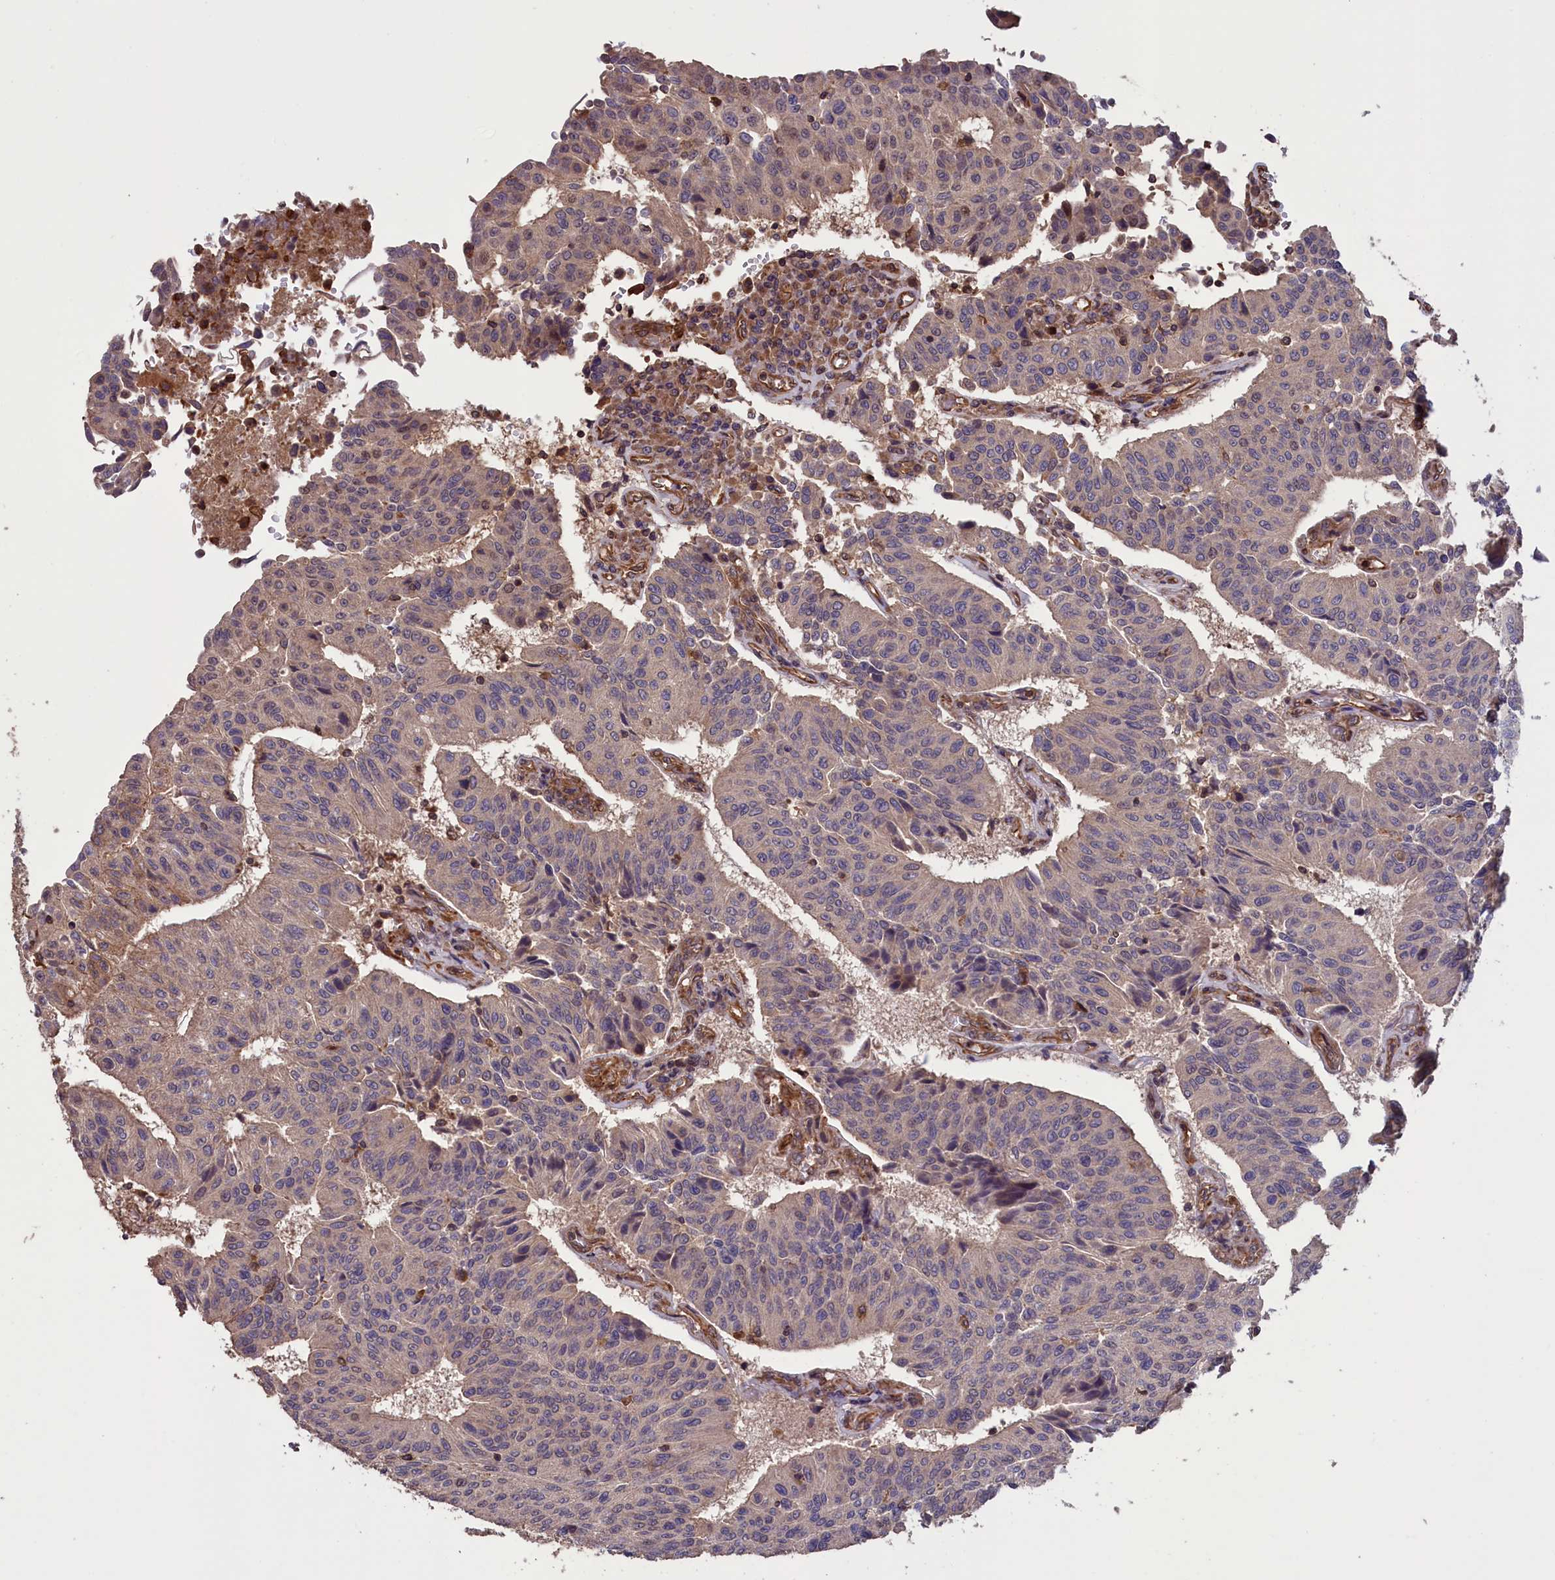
{"staining": {"intensity": "negative", "quantity": "none", "location": "none"}, "tissue": "urothelial cancer", "cell_type": "Tumor cells", "image_type": "cancer", "snomed": [{"axis": "morphology", "description": "Urothelial carcinoma, High grade"}, {"axis": "topography", "description": "Urinary bladder"}], "caption": "Micrograph shows no significant protein expression in tumor cells of urothelial carcinoma (high-grade).", "gene": "DAPK3", "patient": {"sex": "male", "age": 66}}